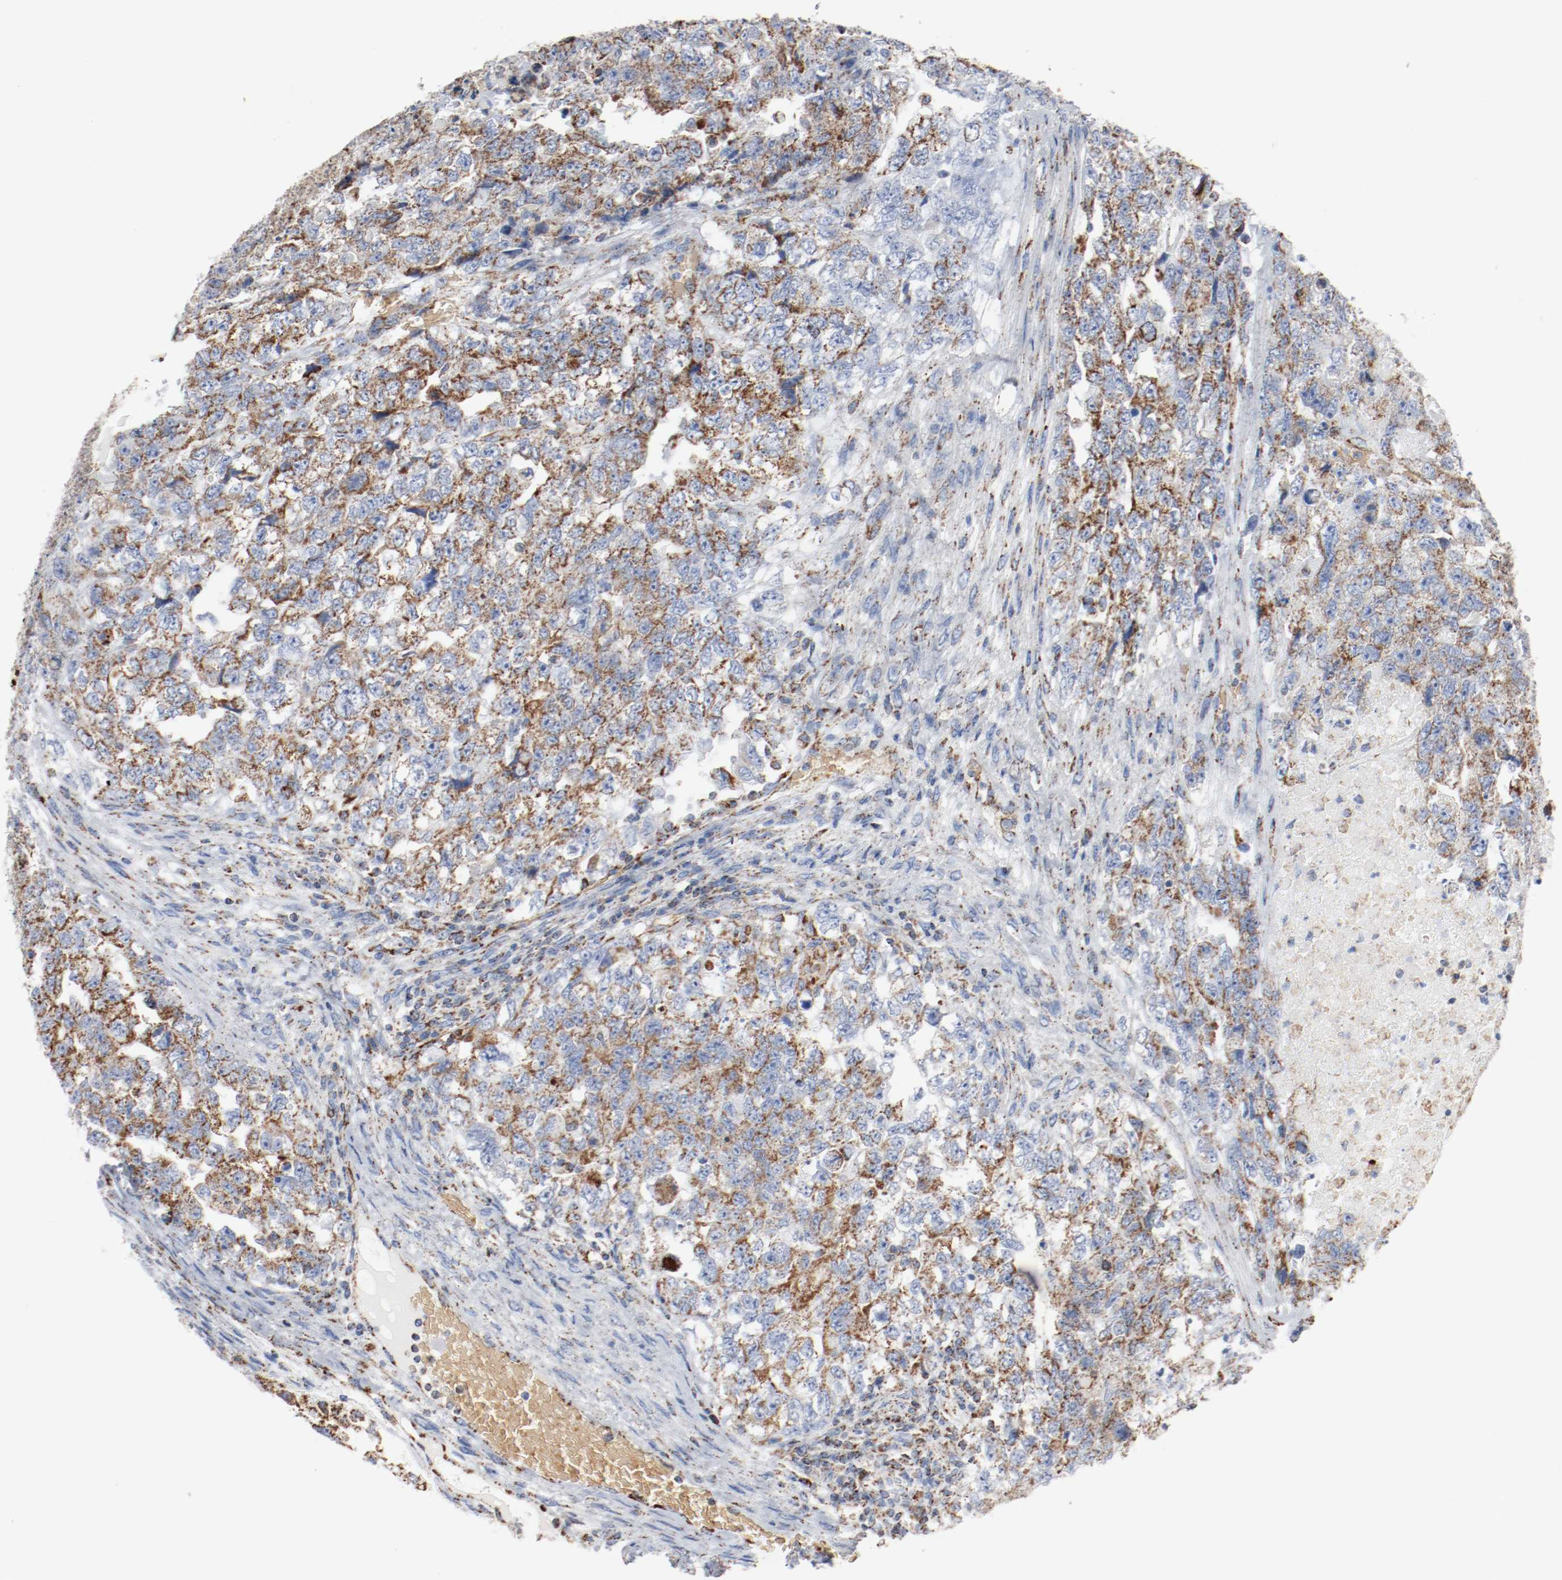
{"staining": {"intensity": "moderate", "quantity": ">75%", "location": "cytoplasmic/membranous"}, "tissue": "testis cancer", "cell_type": "Tumor cells", "image_type": "cancer", "snomed": [{"axis": "morphology", "description": "Carcinoma, Embryonal, NOS"}, {"axis": "topography", "description": "Testis"}], "caption": "Immunohistochemistry (IHC) of testis embryonal carcinoma demonstrates medium levels of moderate cytoplasmic/membranous staining in approximately >75% of tumor cells. (Brightfield microscopy of DAB IHC at high magnification).", "gene": "NDUFB8", "patient": {"sex": "male", "age": 36}}